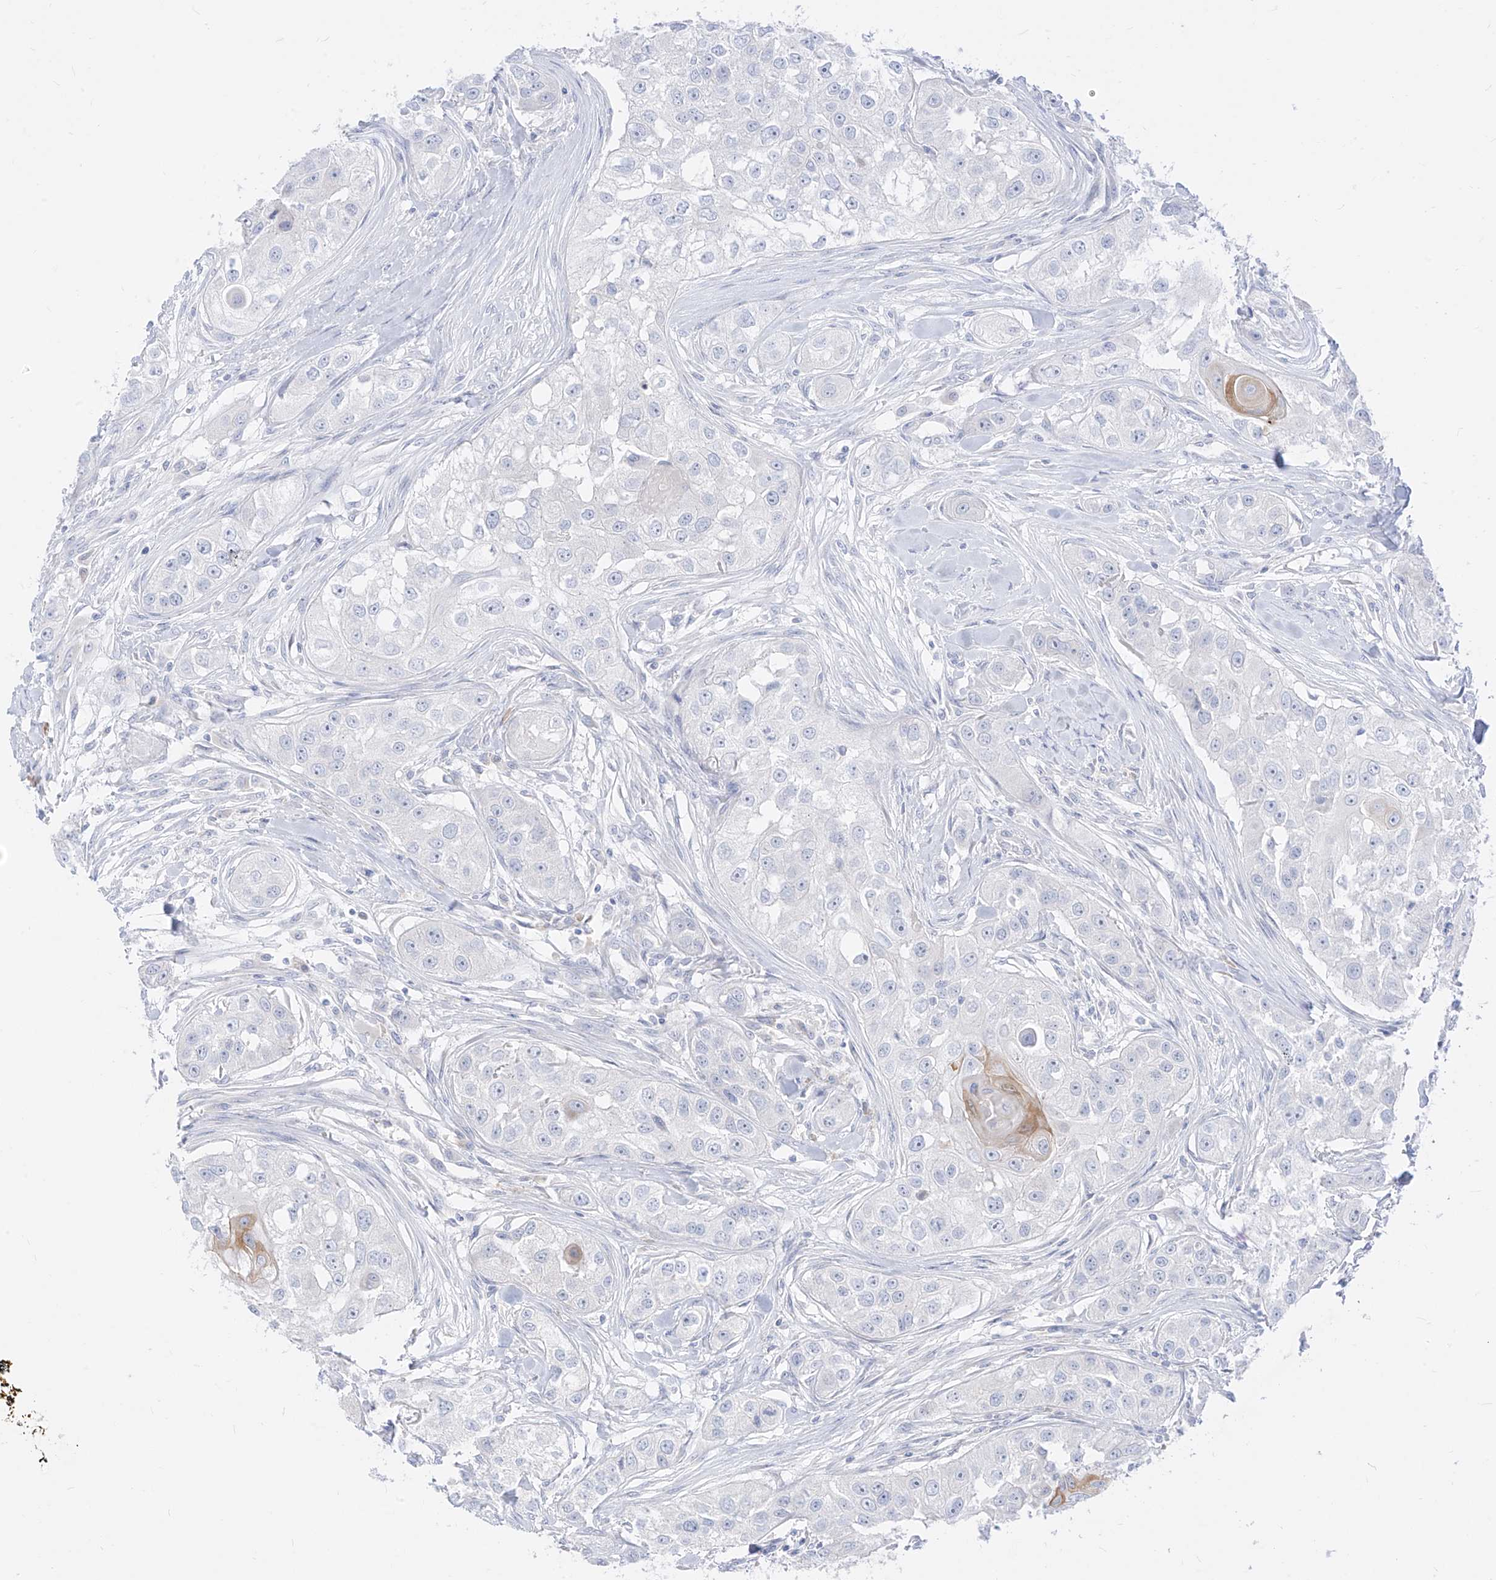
{"staining": {"intensity": "negative", "quantity": "none", "location": "none"}, "tissue": "head and neck cancer", "cell_type": "Tumor cells", "image_type": "cancer", "snomed": [{"axis": "morphology", "description": "Normal tissue, NOS"}, {"axis": "morphology", "description": "Squamous cell carcinoma, NOS"}, {"axis": "topography", "description": "Skeletal muscle"}, {"axis": "topography", "description": "Head-Neck"}], "caption": "The immunohistochemistry (IHC) micrograph has no significant positivity in tumor cells of head and neck cancer (squamous cell carcinoma) tissue. (DAB IHC visualized using brightfield microscopy, high magnification).", "gene": "SYTL3", "patient": {"sex": "male", "age": 51}}